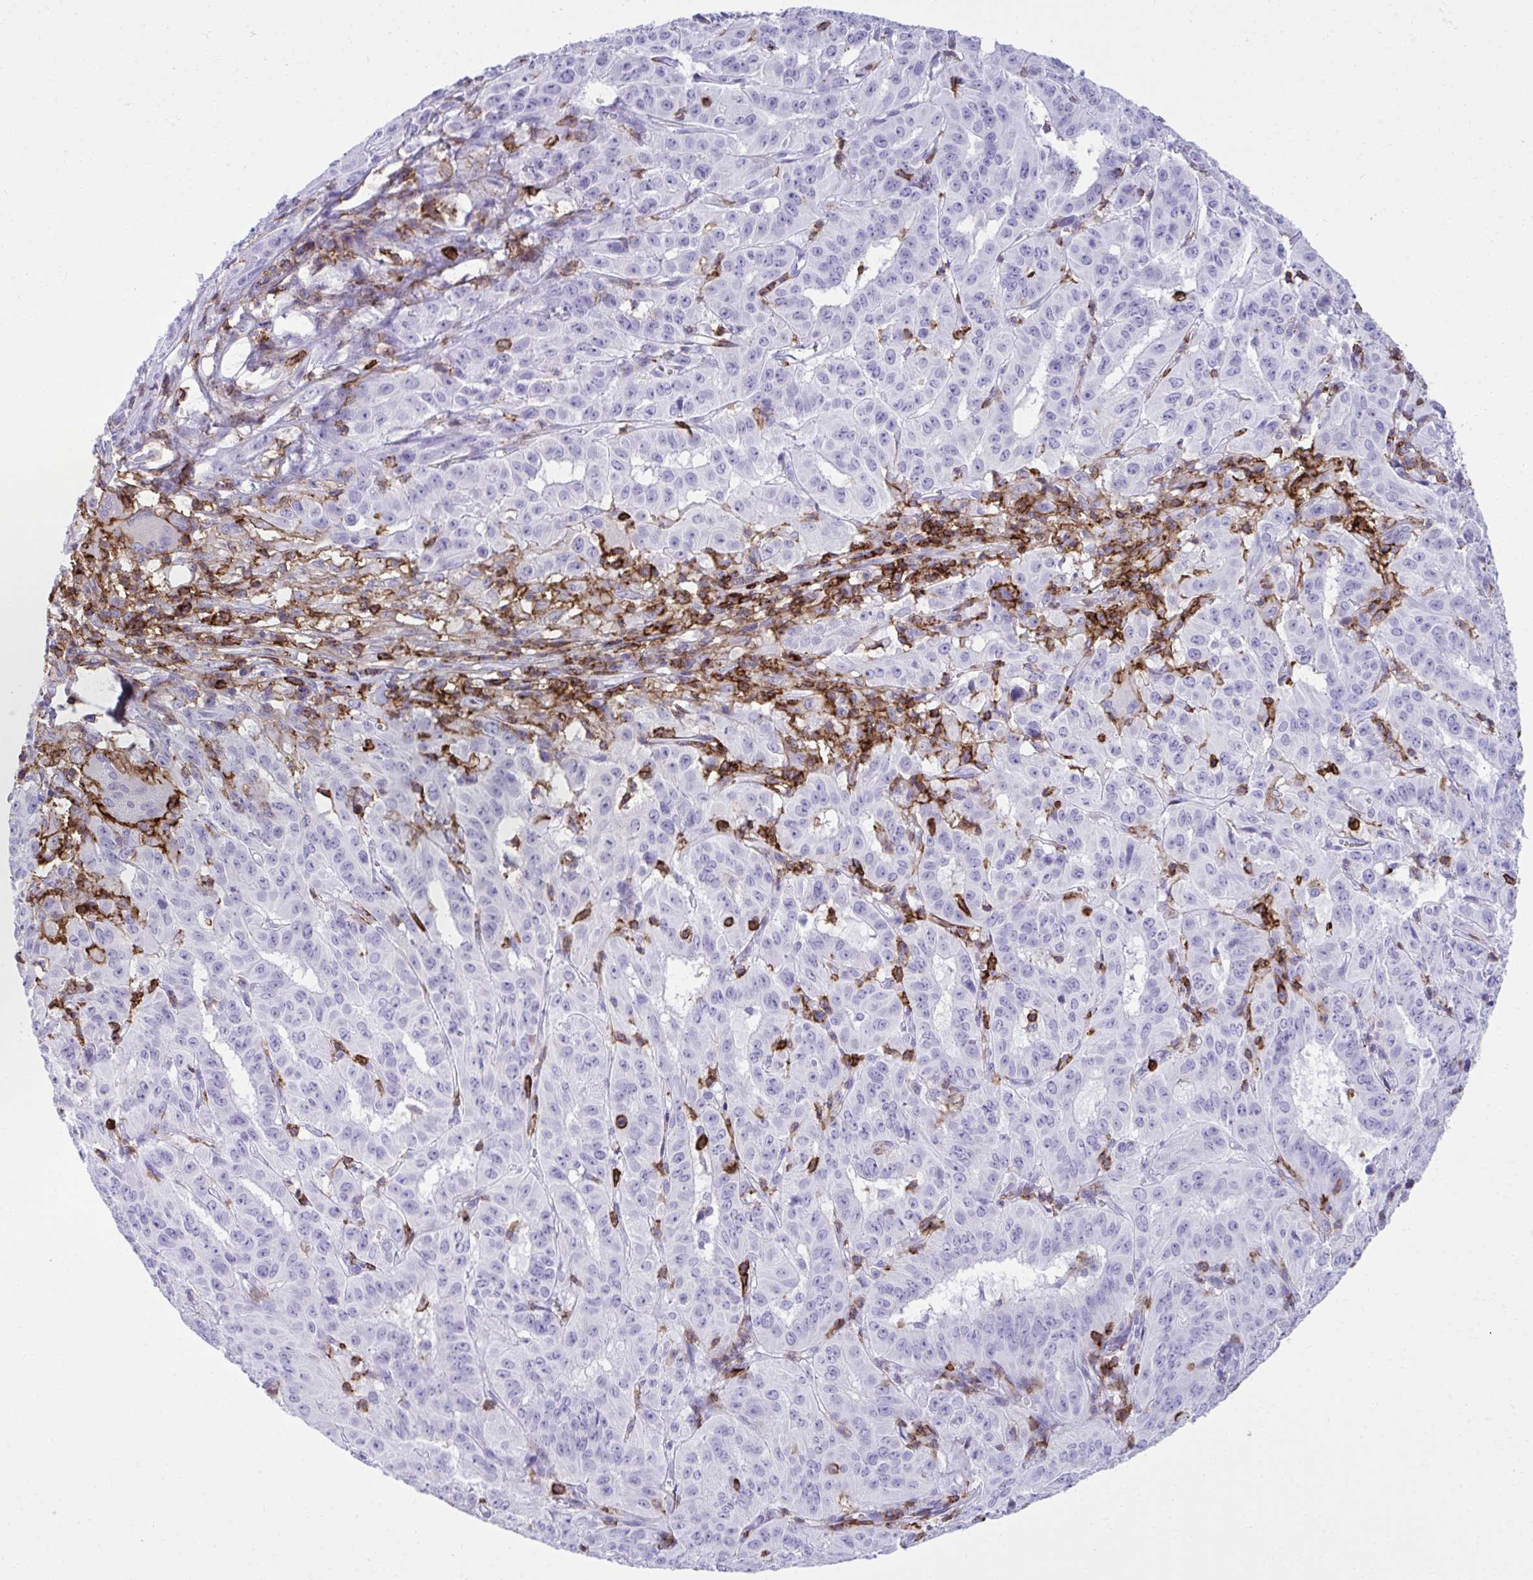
{"staining": {"intensity": "negative", "quantity": "none", "location": "none"}, "tissue": "pancreatic cancer", "cell_type": "Tumor cells", "image_type": "cancer", "snomed": [{"axis": "morphology", "description": "Adenocarcinoma, NOS"}, {"axis": "topography", "description": "Pancreas"}], "caption": "This is an IHC image of human pancreatic cancer (adenocarcinoma). There is no expression in tumor cells.", "gene": "SPN", "patient": {"sex": "male", "age": 63}}